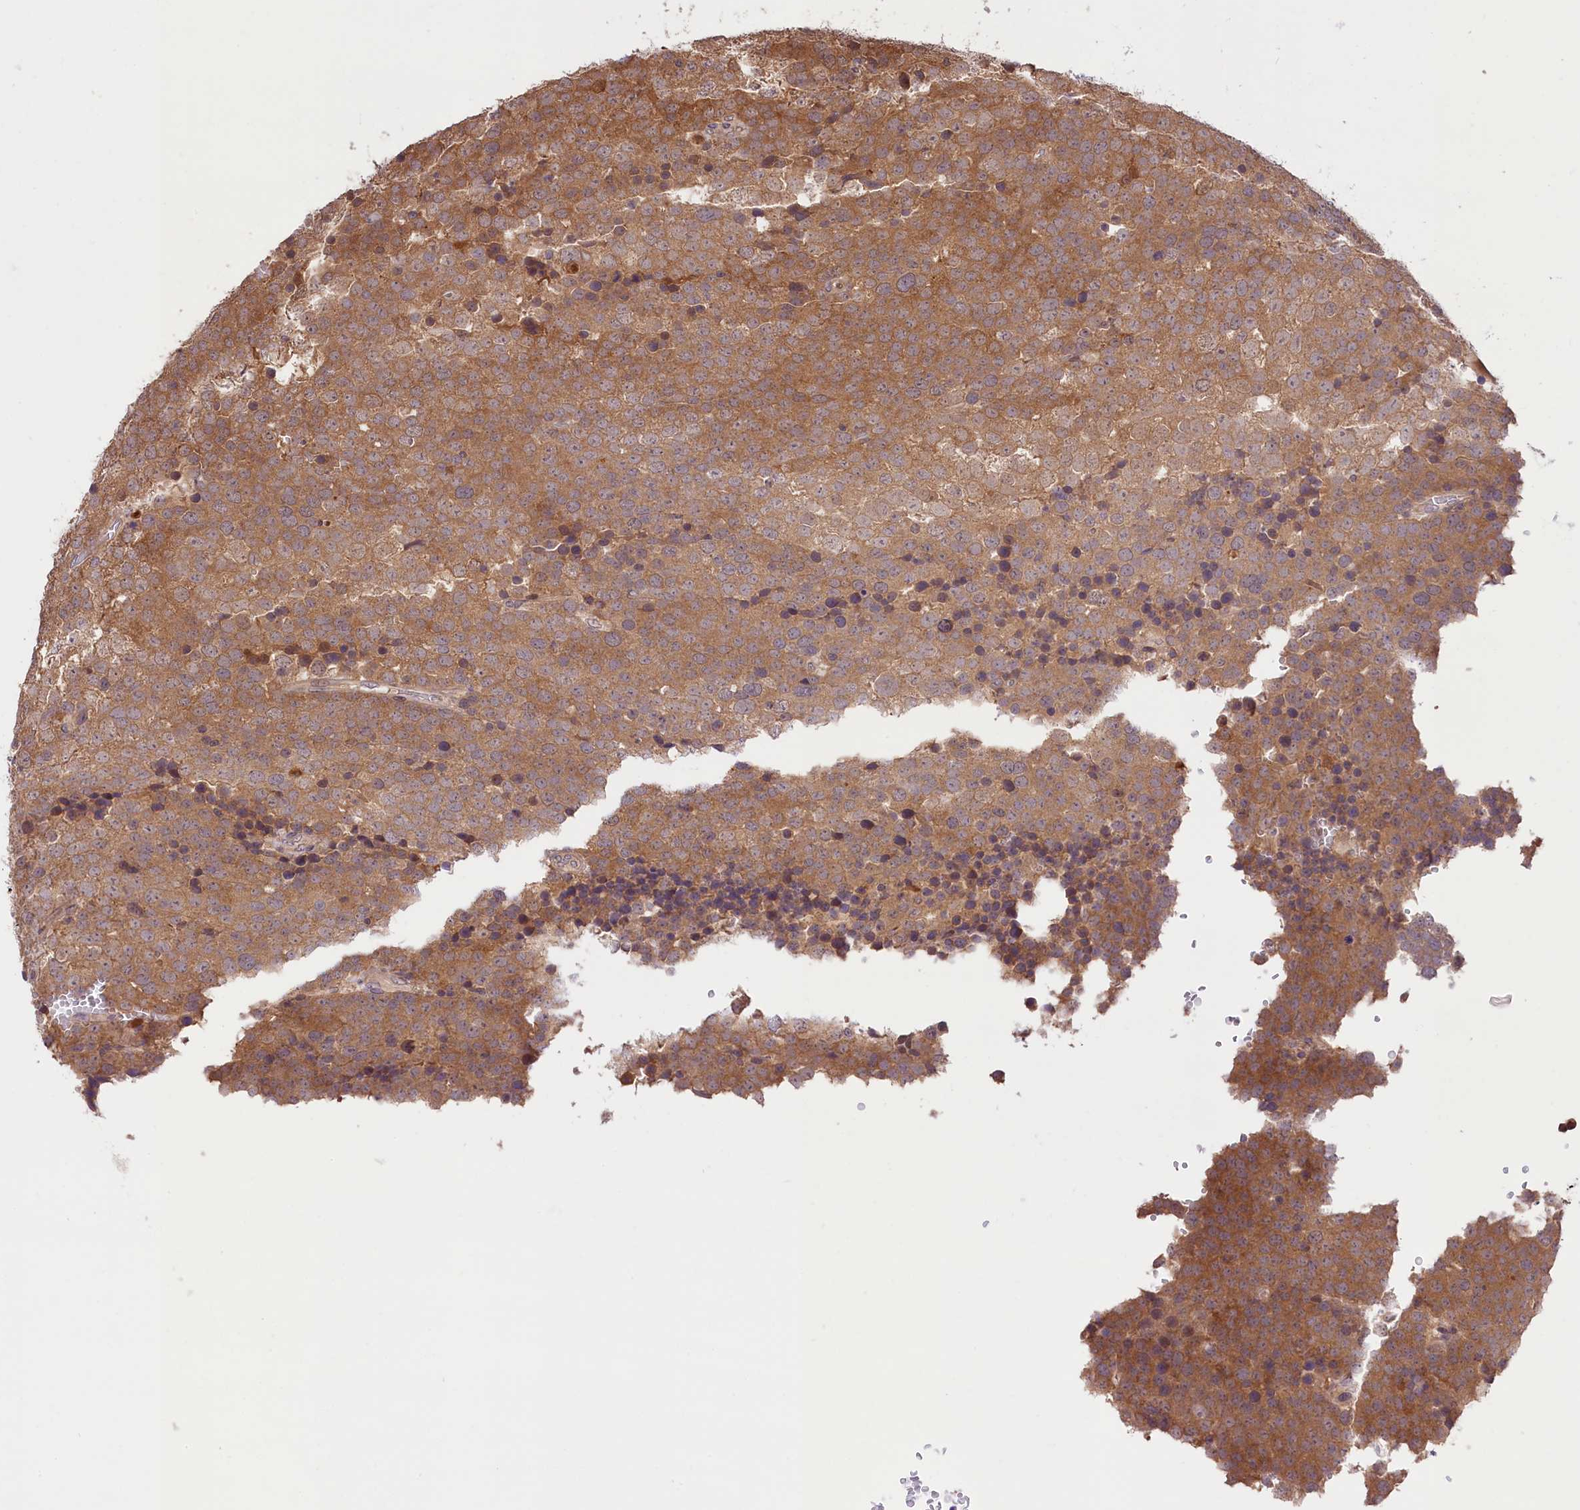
{"staining": {"intensity": "moderate", "quantity": ">75%", "location": "cytoplasmic/membranous"}, "tissue": "testis cancer", "cell_type": "Tumor cells", "image_type": "cancer", "snomed": [{"axis": "morphology", "description": "Seminoma, NOS"}, {"axis": "topography", "description": "Testis"}], "caption": "Testis cancer (seminoma) stained for a protein (brown) demonstrates moderate cytoplasmic/membranous positive expression in approximately >75% of tumor cells.", "gene": "RIC8A", "patient": {"sex": "male", "age": 71}}